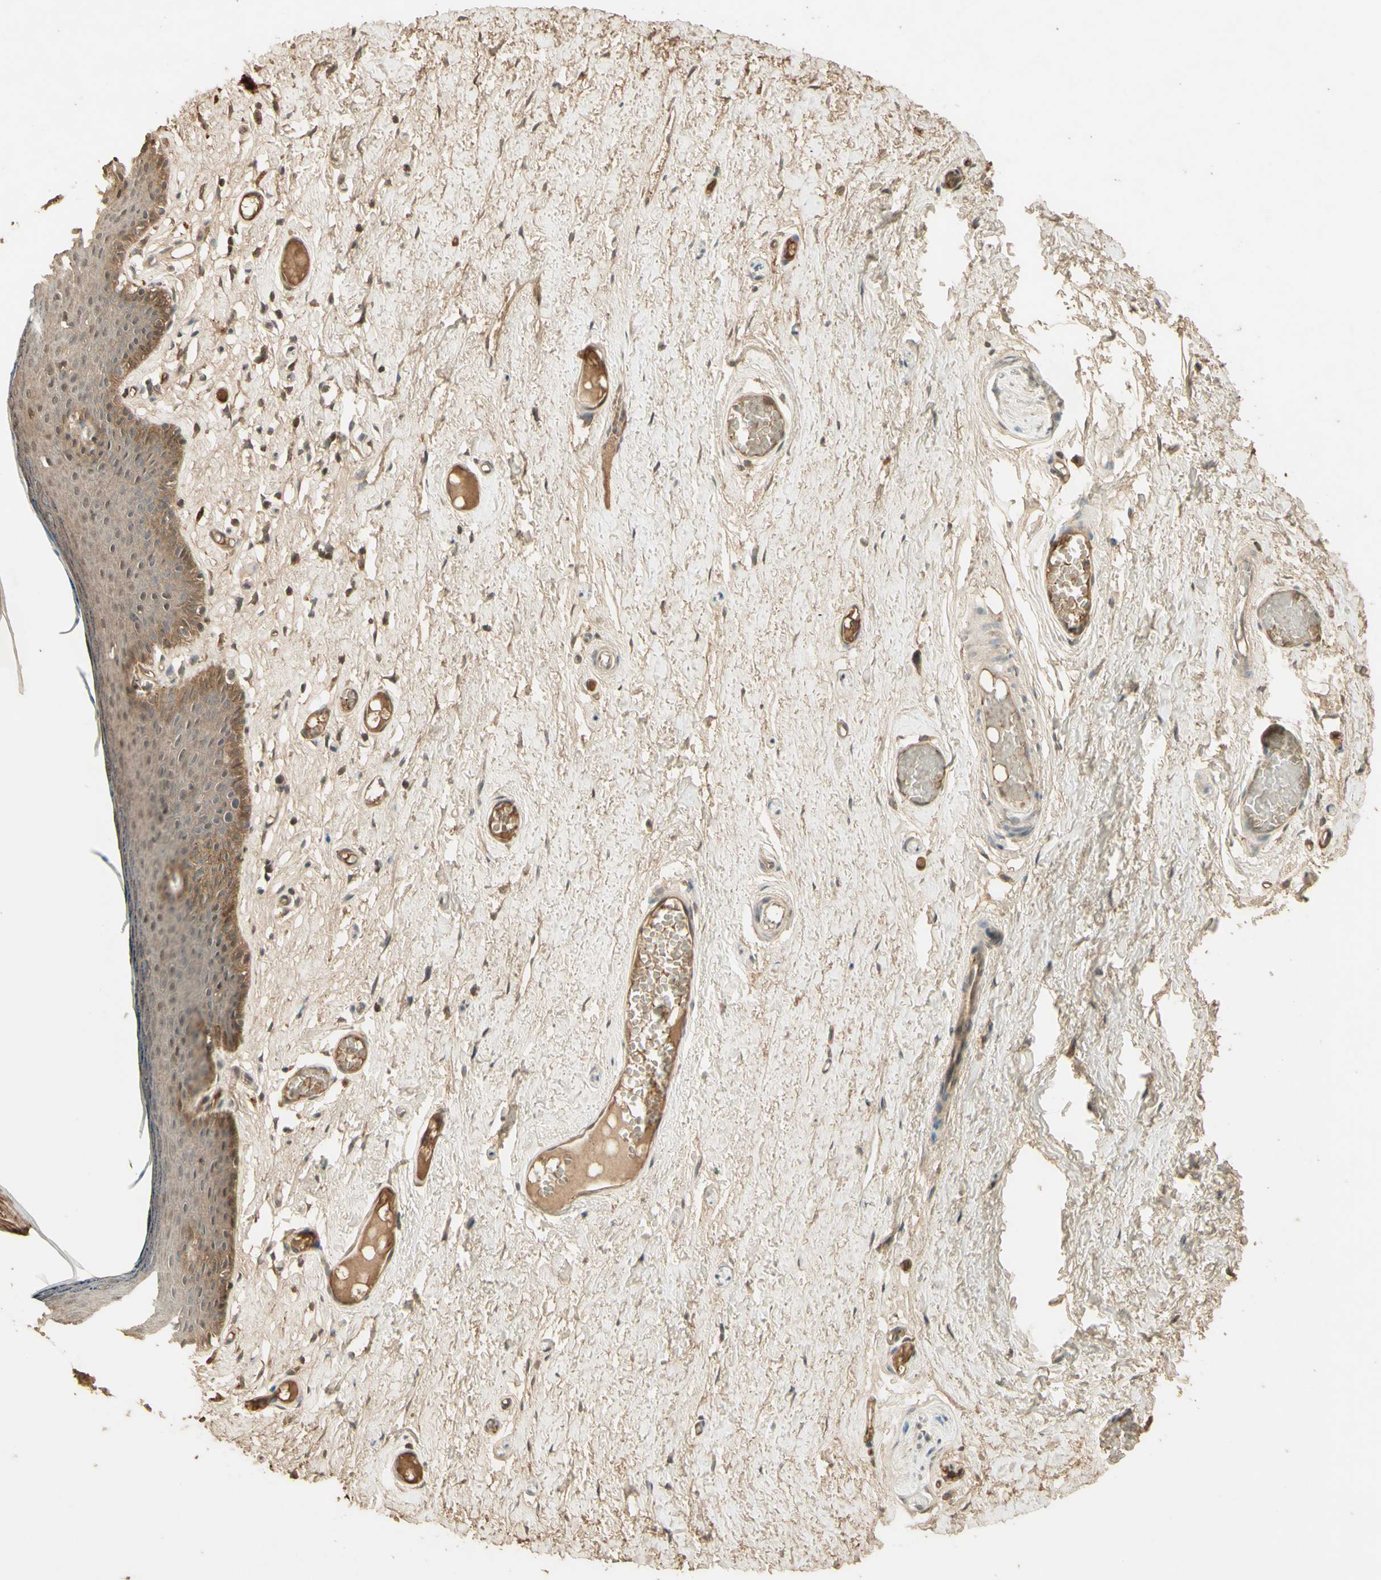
{"staining": {"intensity": "moderate", "quantity": ">75%", "location": "cytoplasmic/membranous"}, "tissue": "skin", "cell_type": "Epidermal cells", "image_type": "normal", "snomed": [{"axis": "morphology", "description": "Normal tissue, NOS"}, {"axis": "topography", "description": "Adipose tissue"}, {"axis": "topography", "description": "Vascular tissue"}, {"axis": "topography", "description": "Anal"}, {"axis": "topography", "description": "Peripheral nerve tissue"}], "caption": "Immunohistochemical staining of normal human skin reveals moderate cytoplasmic/membranous protein staining in approximately >75% of epidermal cells. Using DAB (3,3'-diaminobenzidine) (brown) and hematoxylin (blue) stains, captured at high magnification using brightfield microscopy.", "gene": "SMAD9", "patient": {"sex": "female", "age": 54}}